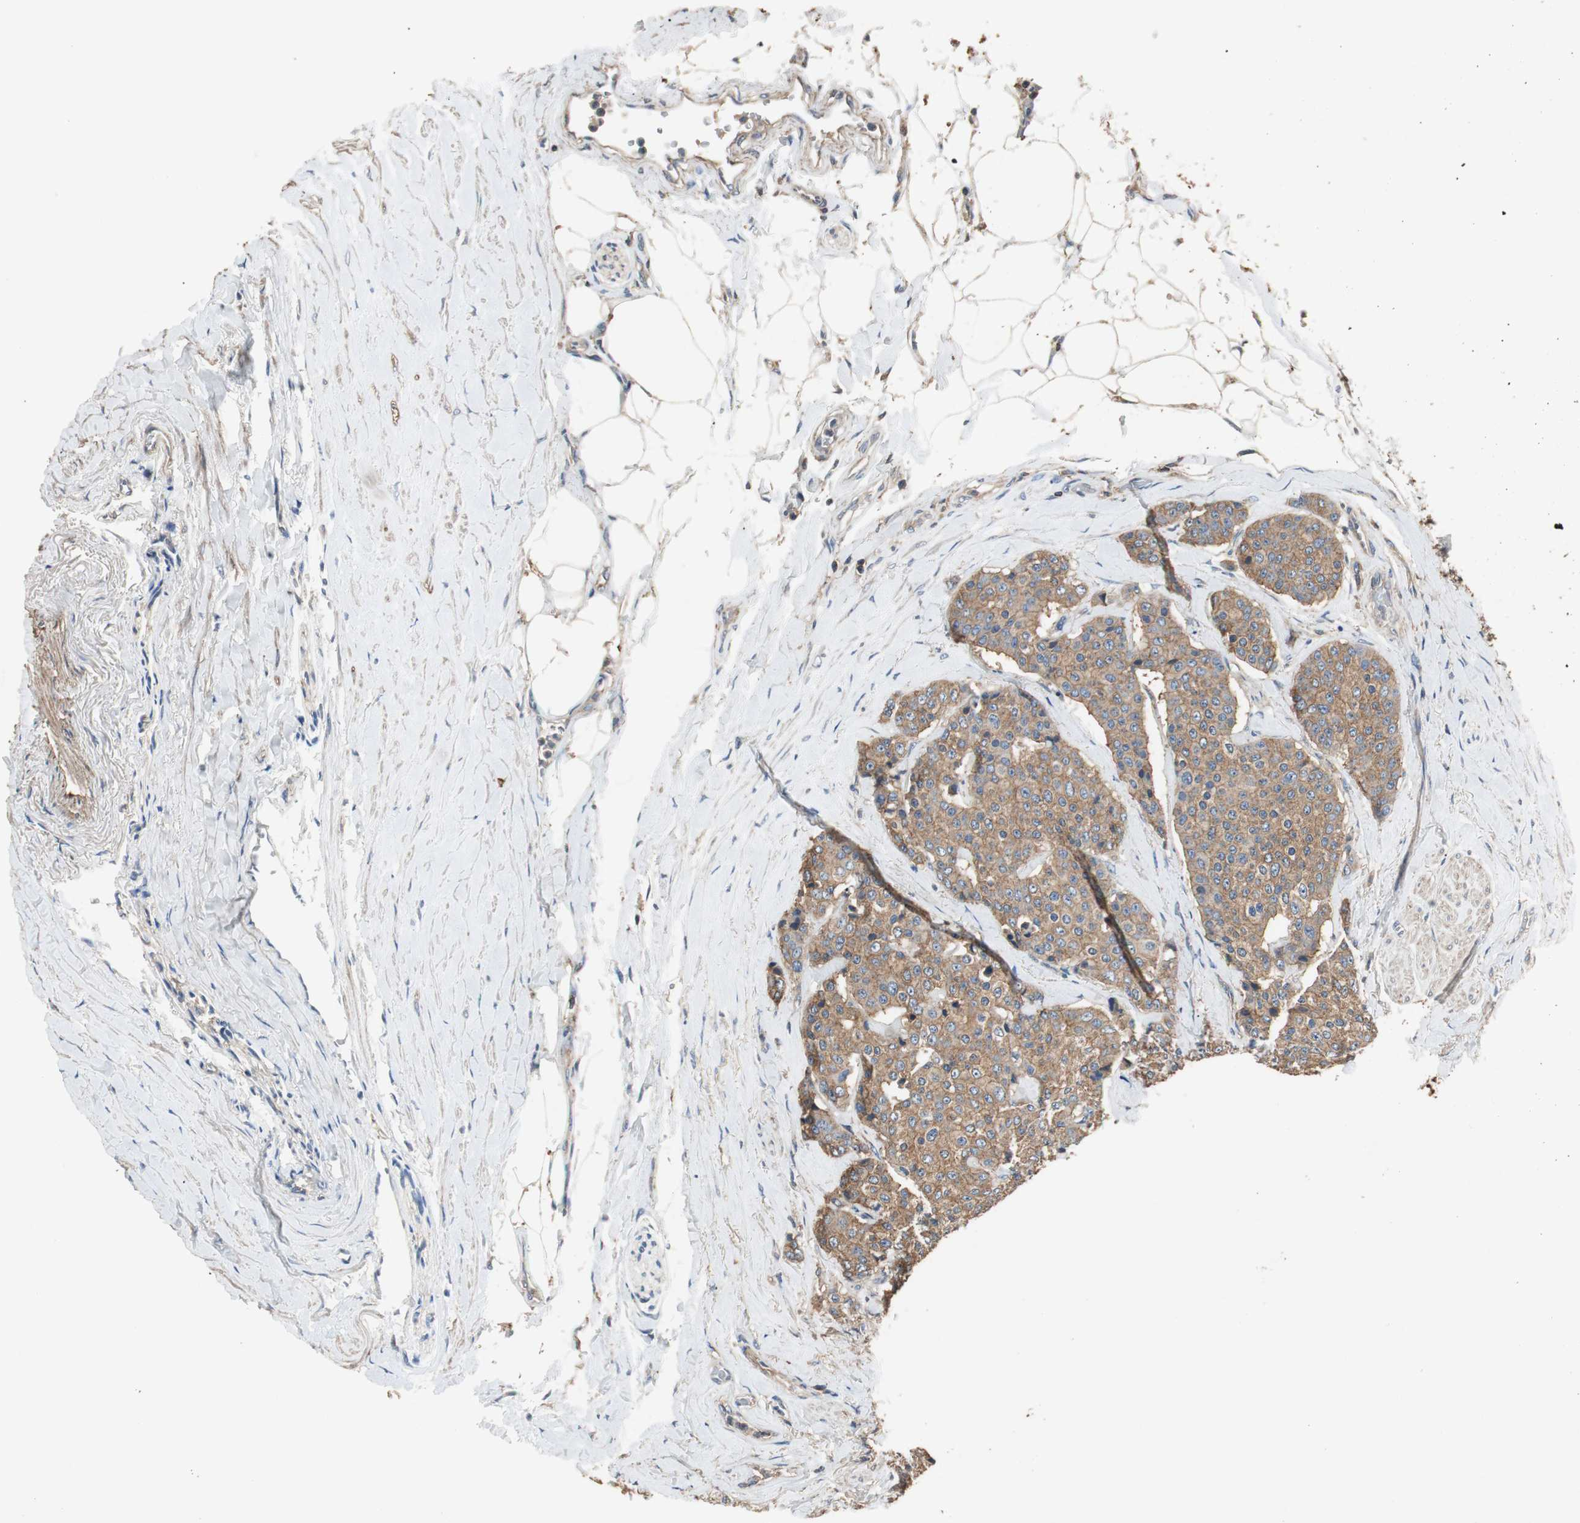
{"staining": {"intensity": "moderate", "quantity": ">75%", "location": "cytoplasmic/membranous"}, "tissue": "carcinoid", "cell_type": "Tumor cells", "image_type": "cancer", "snomed": [{"axis": "morphology", "description": "Carcinoid, malignant, NOS"}, {"axis": "topography", "description": "Colon"}], "caption": "Carcinoid tissue displays moderate cytoplasmic/membranous expression in about >75% of tumor cells, visualized by immunohistochemistry.", "gene": "TNFRSF14", "patient": {"sex": "female", "age": 61}}